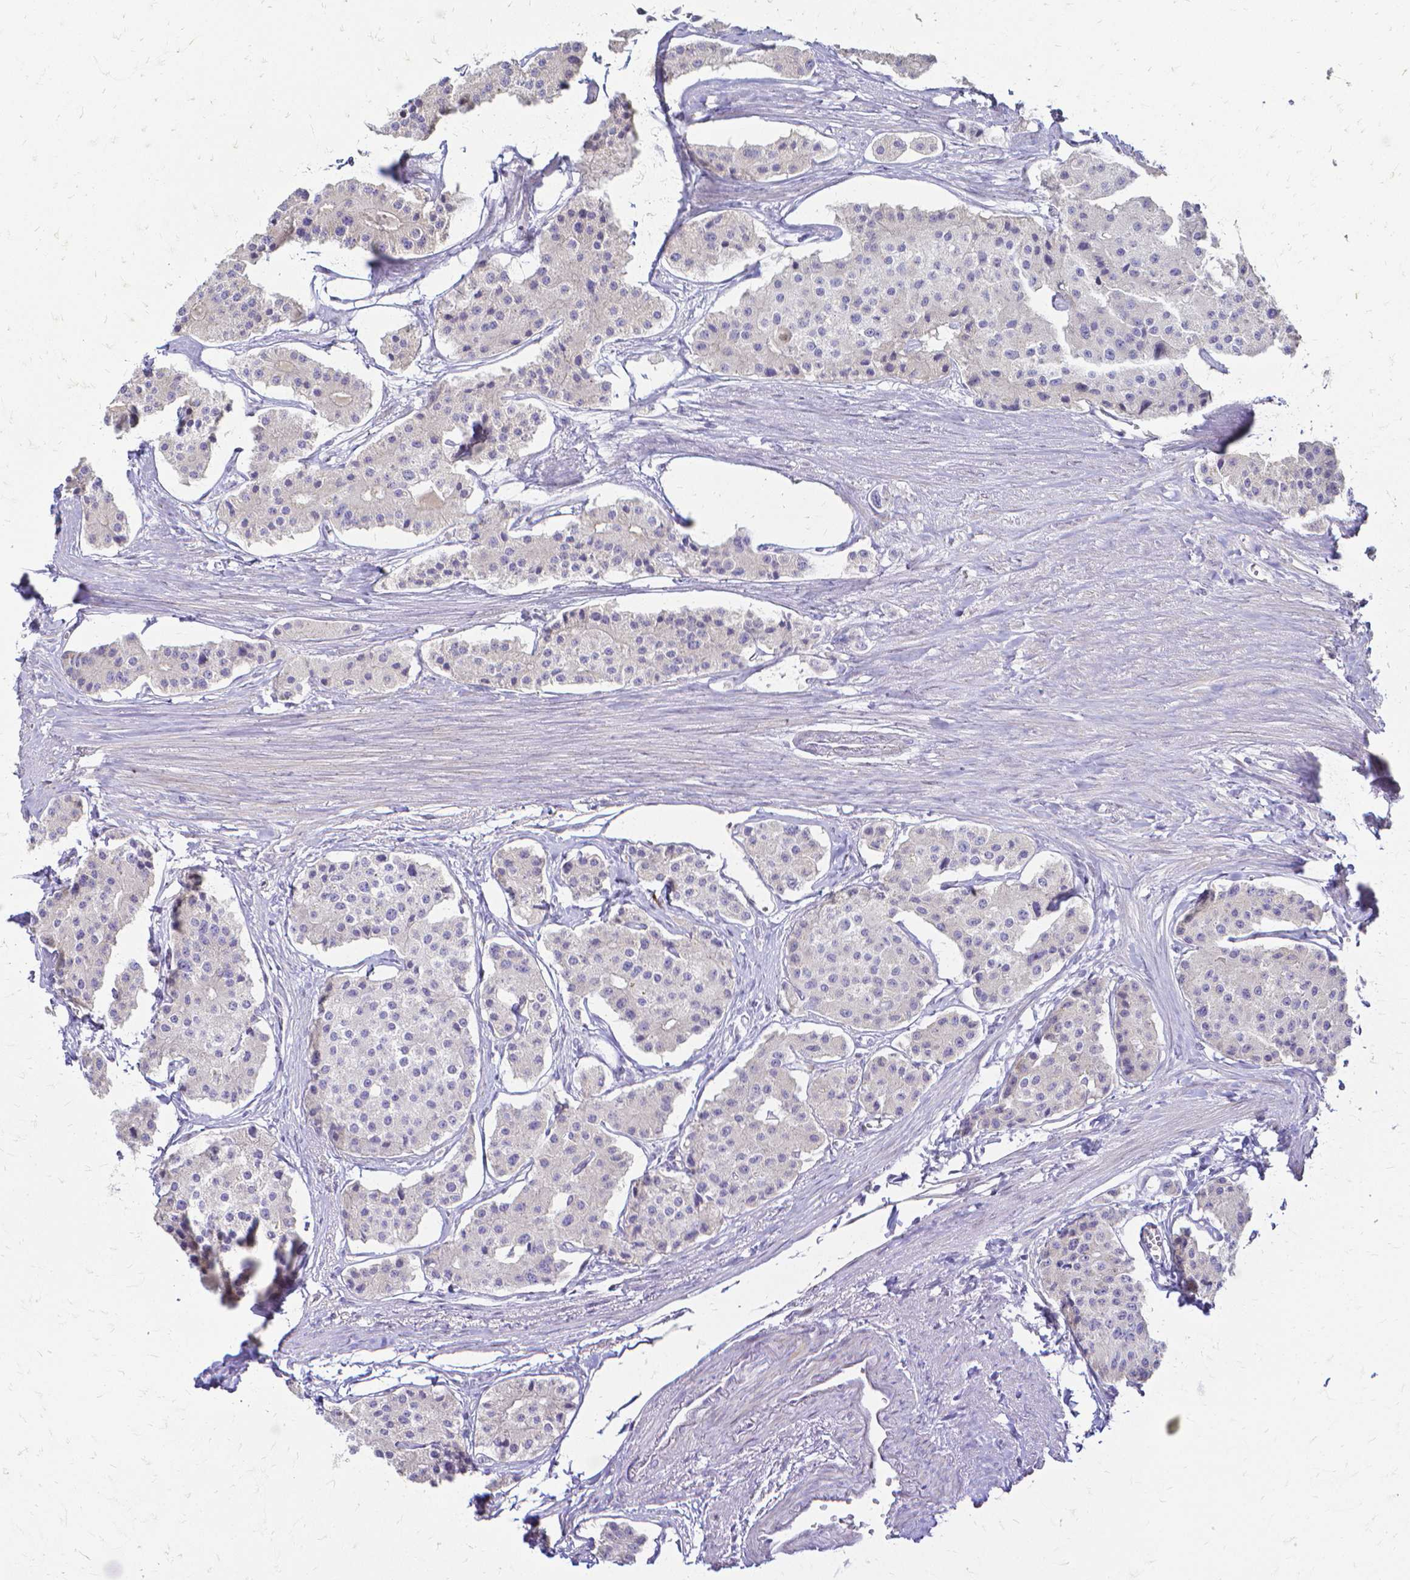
{"staining": {"intensity": "negative", "quantity": "none", "location": "none"}, "tissue": "carcinoid", "cell_type": "Tumor cells", "image_type": "cancer", "snomed": [{"axis": "morphology", "description": "Carcinoid, malignant, NOS"}, {"axis": "topography", "description": "Small intestine"}], "caption": "Carcinoid was stained to show a protein in brown. There is no significant staining in tumor cells.", "gene": "CCNB1", "patient": {"sex": "female", "age": 65}}